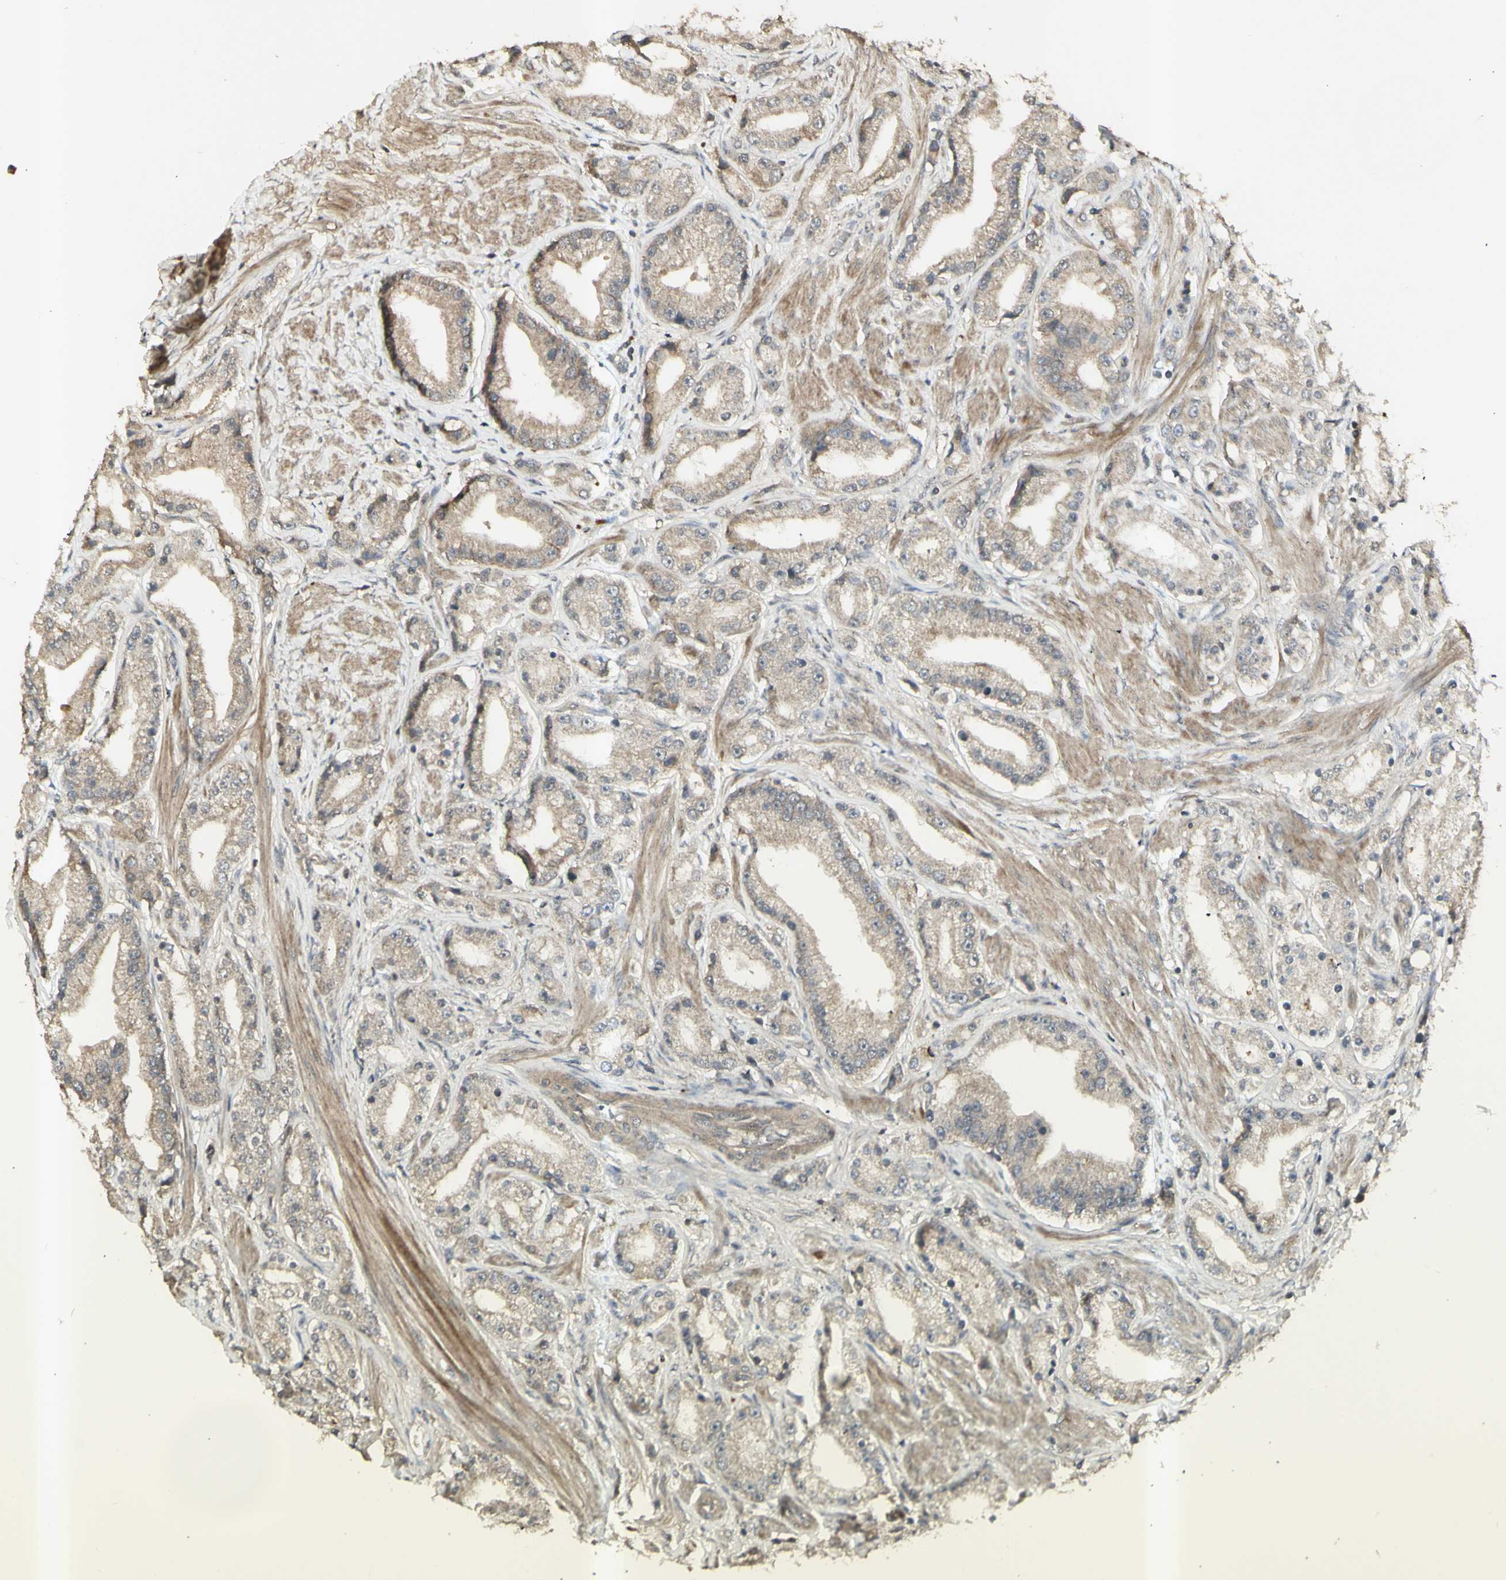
{"staining": {"intensity": "weak", "quantity": ">75%", "location": "cytoplasmic/membranous"}, "tissue": "prostate cancer", "cell_type": "Tumor cells", "image_type": "cancer", "snomed": [{"axis": "morphology", "description": "Adenocarcinoma, Low grade"}, {"axis": "topography", "description": "Prostate"}], "caption": "Immunohistochemistry of prostate cancer (adenocarcinoma (low-grade)) reveals low levels of weak cytoplasmic/membranous staining in about >75% of tumor cells. Ihc stains the protein in brown and the nuclei are stained blue.", "gene": "ALOX12", "patient": {"sex": "male", "age": 63}}